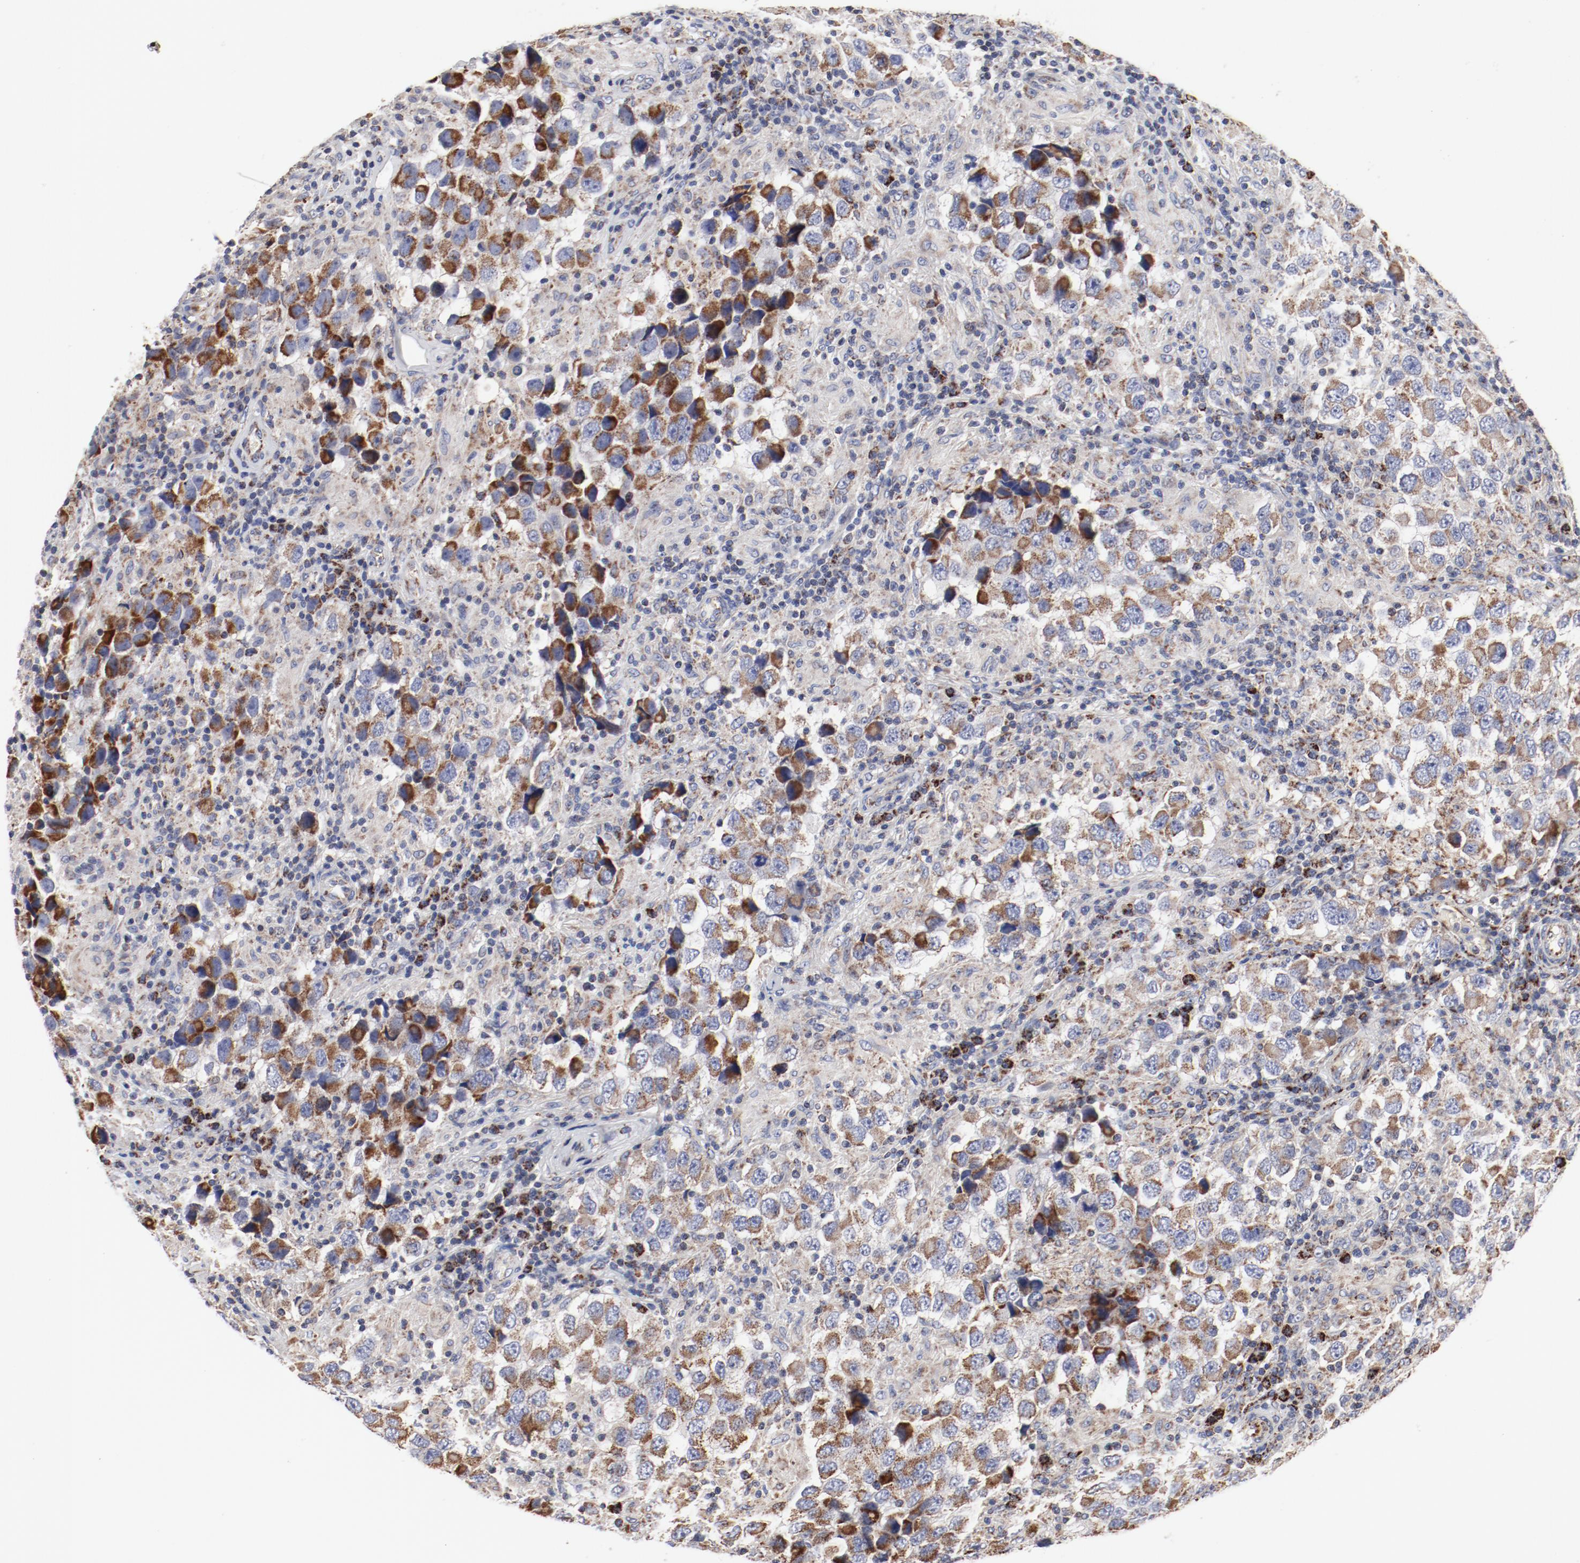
{"staining": {"intensity": "strong", "quantity": "25%-75%", "location": "cytoplasmic/membranous"}, "tissue": "testis cancer", "cell_type": "Tumor cells", "image_type": "cancer", "snomed": [{"axis": "morphology", "description": "Carcinoma, Embryonal, NOS"}, {"axis": "topography", "description": "Testis"}], "caption": "IHC micrograph of testis embryonal carcinoma stained for a protein (brown), which demonstrates high levels of strong cytoplasmic/membranous staining in approximately 25%-75% of tumor cells.", "gene": "NDUFV2", "patient": {"sex": "male", "age": 21}}